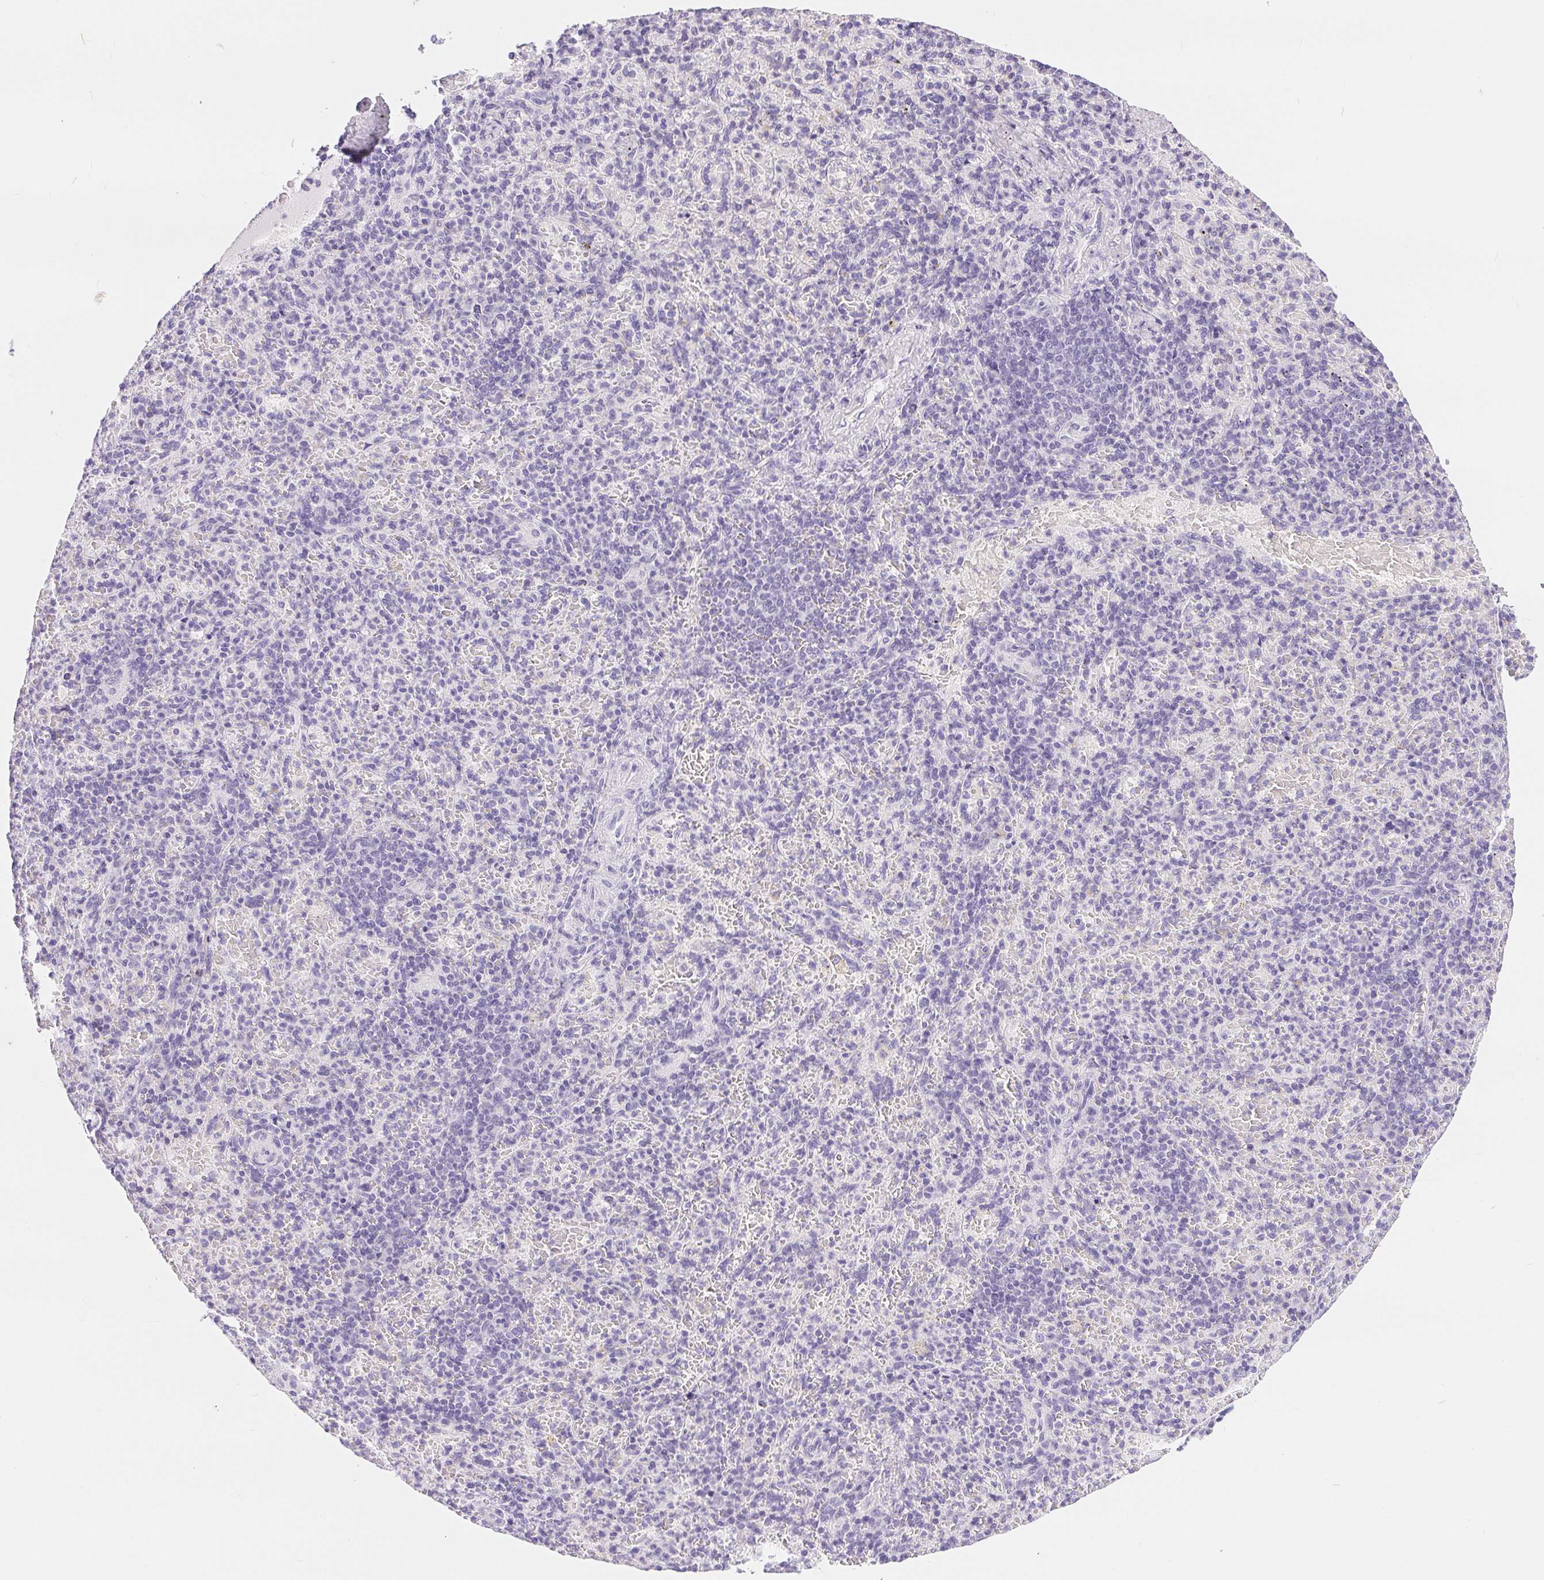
{"staining": {"intensity": "negative", "quantity": "none", "location": "none"}, "tissue": "spleen", "cell_type": "Cells in red pulp", "image_type": "normal", "snomed": [{"axis": "morphology", "description": "Normal tissue, NOS"}, {"axis": "topography", "description": "Spleen"}], "caption": "Immunohistochemistry of benign spleen reveals no positivity in cells in red pulp.", "gene": "XDH", "patient": {"sex": "female", "age": 74}}